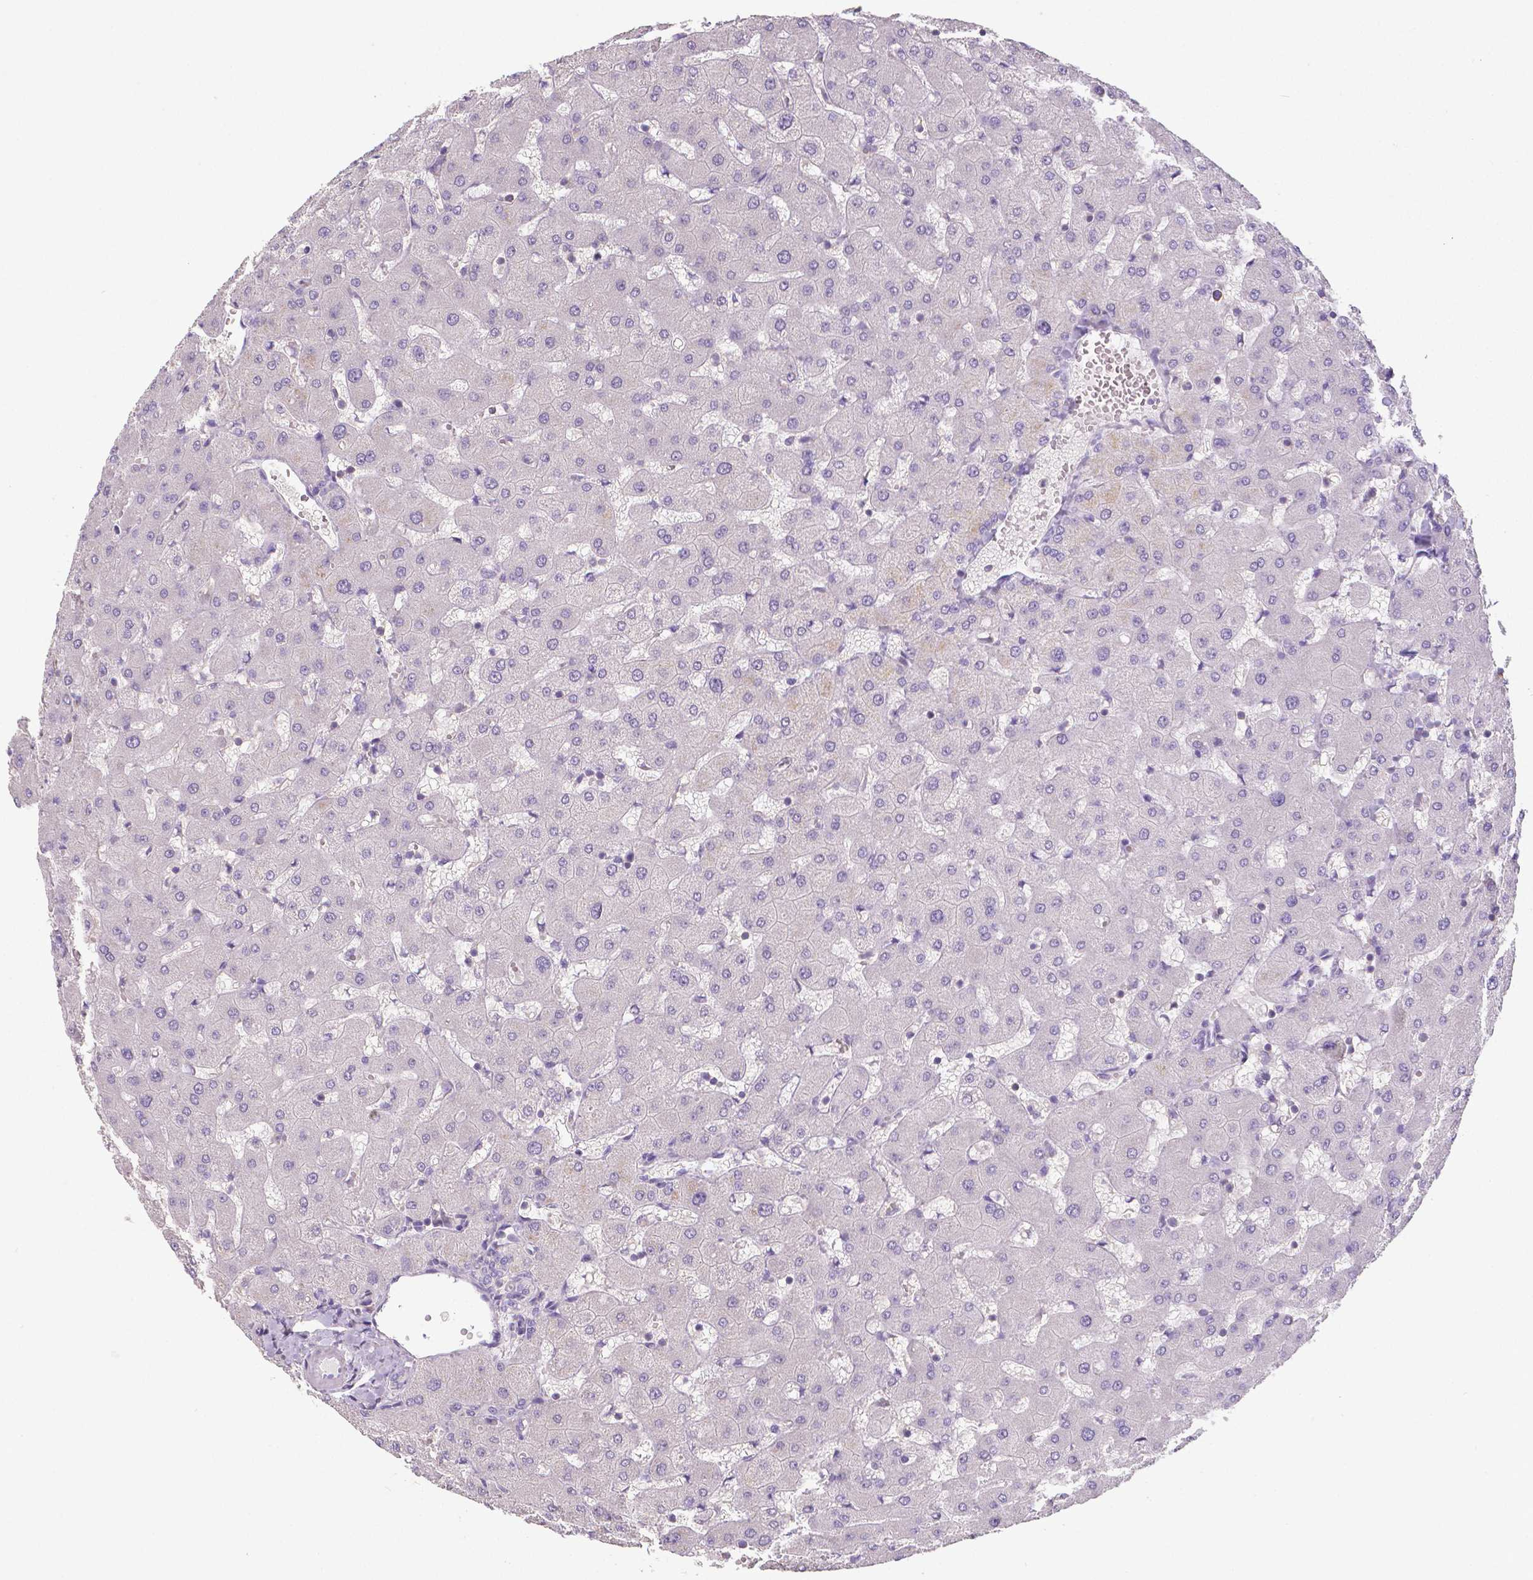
{"staining": {"intensity": "negative", "quantity": "none", "location": "none"}, "tissue": "liver", "cell_type": "Cholangiocytes", "image_type": "normal", "snomed": [{"axis": "morphology", "description": "Normal tissue, NOS"}, {"axis": "topography", "description": "Liver"}], "caption": "IHC micrograph of benign liver: liver stained with DAB (3,3'-diaminobenzidine) demonstrates no significant protein positivity in cholangiocytes.", "gene": "CRMP1", "patient": {"sex": "female", "age": 63}}